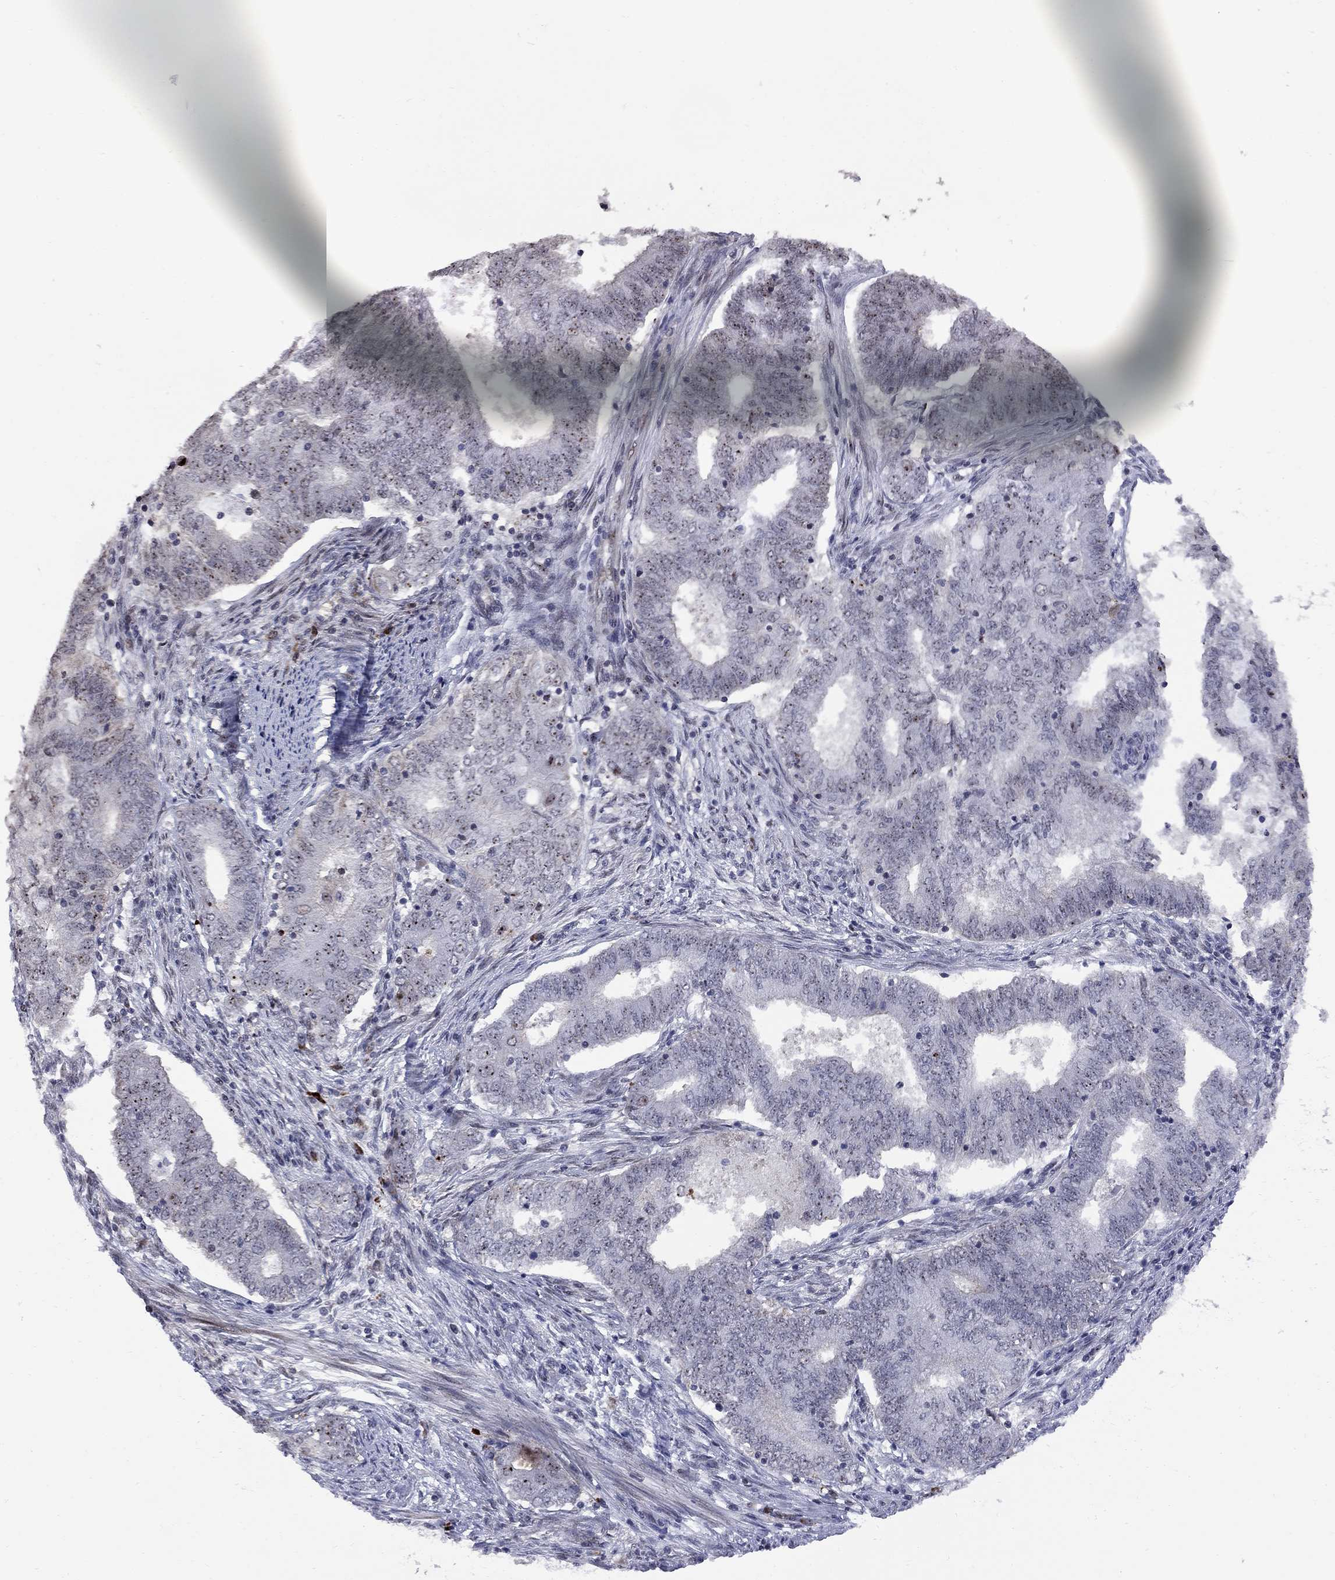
{"staining": {"intensity": "weak", "quantity": "<25%", "location": "nuclear"}, "tissue": "endometrial cancer", "cell_type": "Tumor cells", "image_type": "cancer", "snomed": [{"axis": "morphology", "description": "Adenocarcinoma, NOS"}, {"axis": "topography", "description": "Endometrium"}], "caption": "Tumor cells show no significant protein positivity in adenocarcinoma (endometrial). (Stains: DAB IHC with hematoxylin counter stain, Microscopy: brightfield microscopy at high magnification).", "gene": "DHX33", "patient": {"sex": "female", "age": 62}}